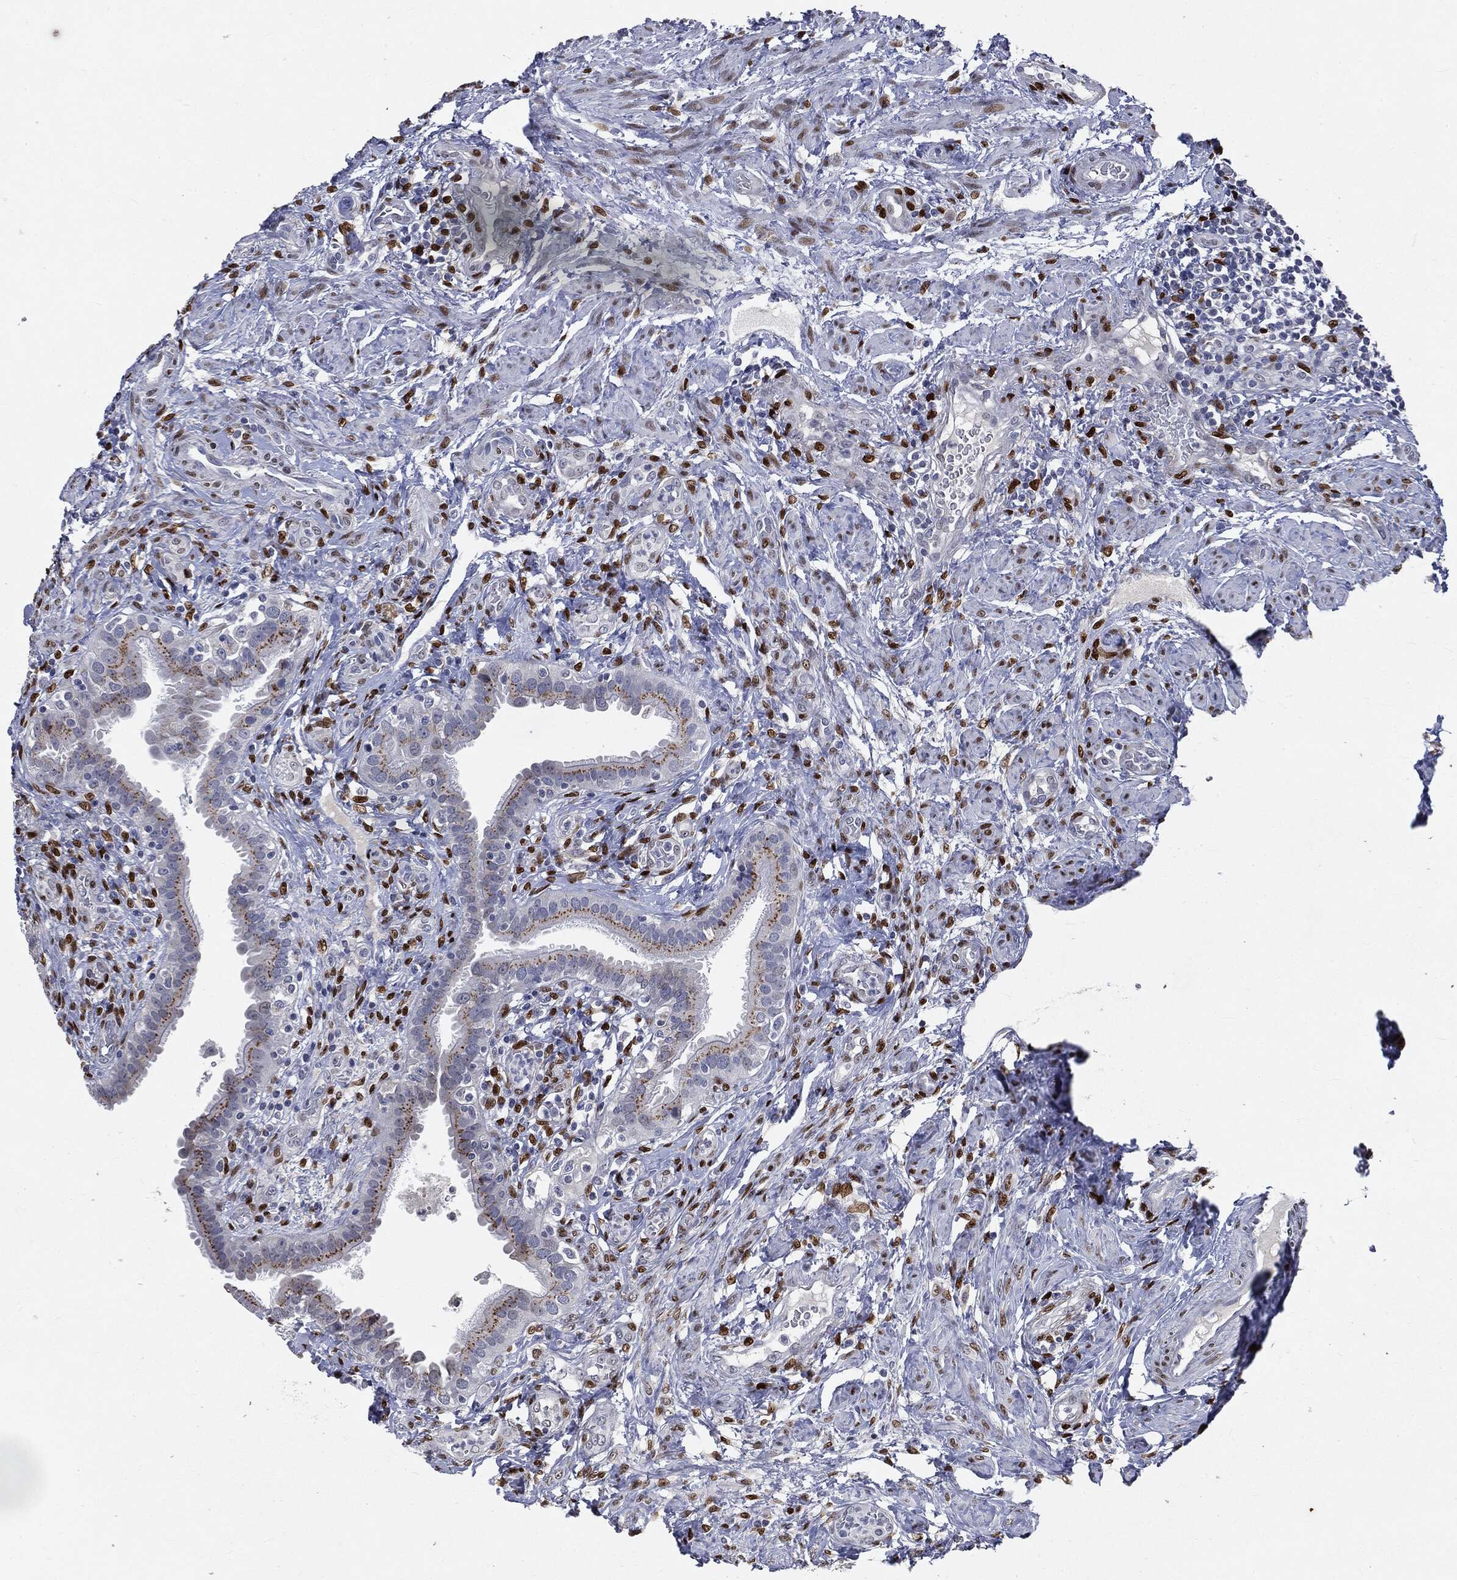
{"staining": {"intensity": "moderate", "quantity": ">75%", "location": "cytoplasmic/membranous"}, "tissue": "fallopian tube", "cell_type": "Glandular cells", "image_type": "normal", "snomed": [{"axis": "morphology", "description": "Normal tissue, NOS"}, {"axis": "topography", "description": "Fallopian tube"}], "caption": "Immunohistochemistry (IHC) histopathology image of benign fallopian tube stained for a protein (brown), which exhibits medium levels of moderate cytoplasmic/membranous staining in about >75% of glandular cells.", "gene": "CASD1", "patient": {"sex": "female", "age": 41}}